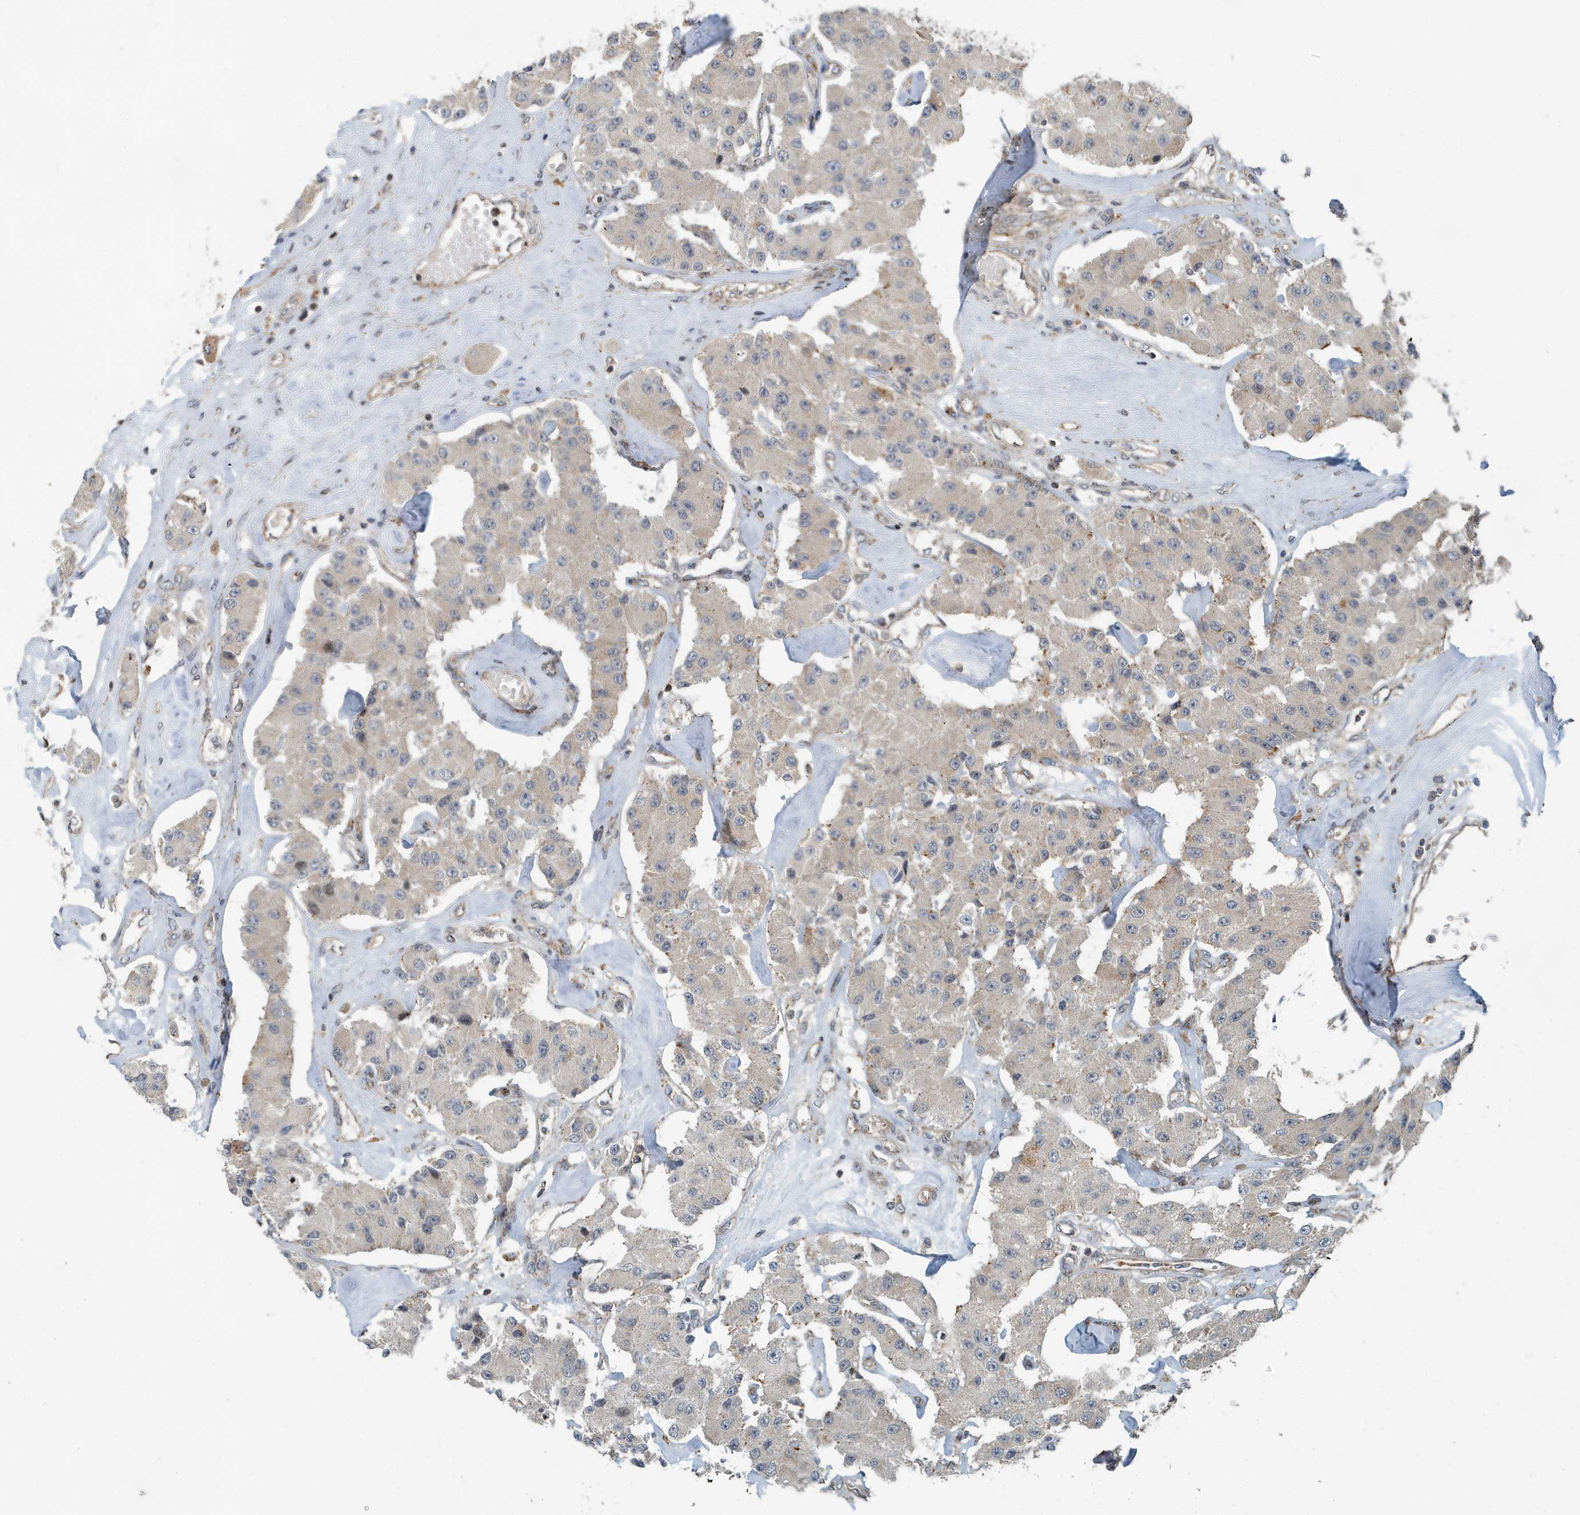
{"staining": {"intensity": "negative", "quantity": "none", "location": "none"}, "tissue": "carcinoid", "cell_type": "Tumor cells", "image_type": "cancer", "snomed": [{"axis": "morphology", "description": "Carcinoid, malignant, NOS"}, {"axis": "topography", "description": "Pancreas"}], "caption": "Tumor cells are negative for protein expression in human carcinoid.", "gene": "KIF15", "patient": {"sex": "male", "age": 41}}